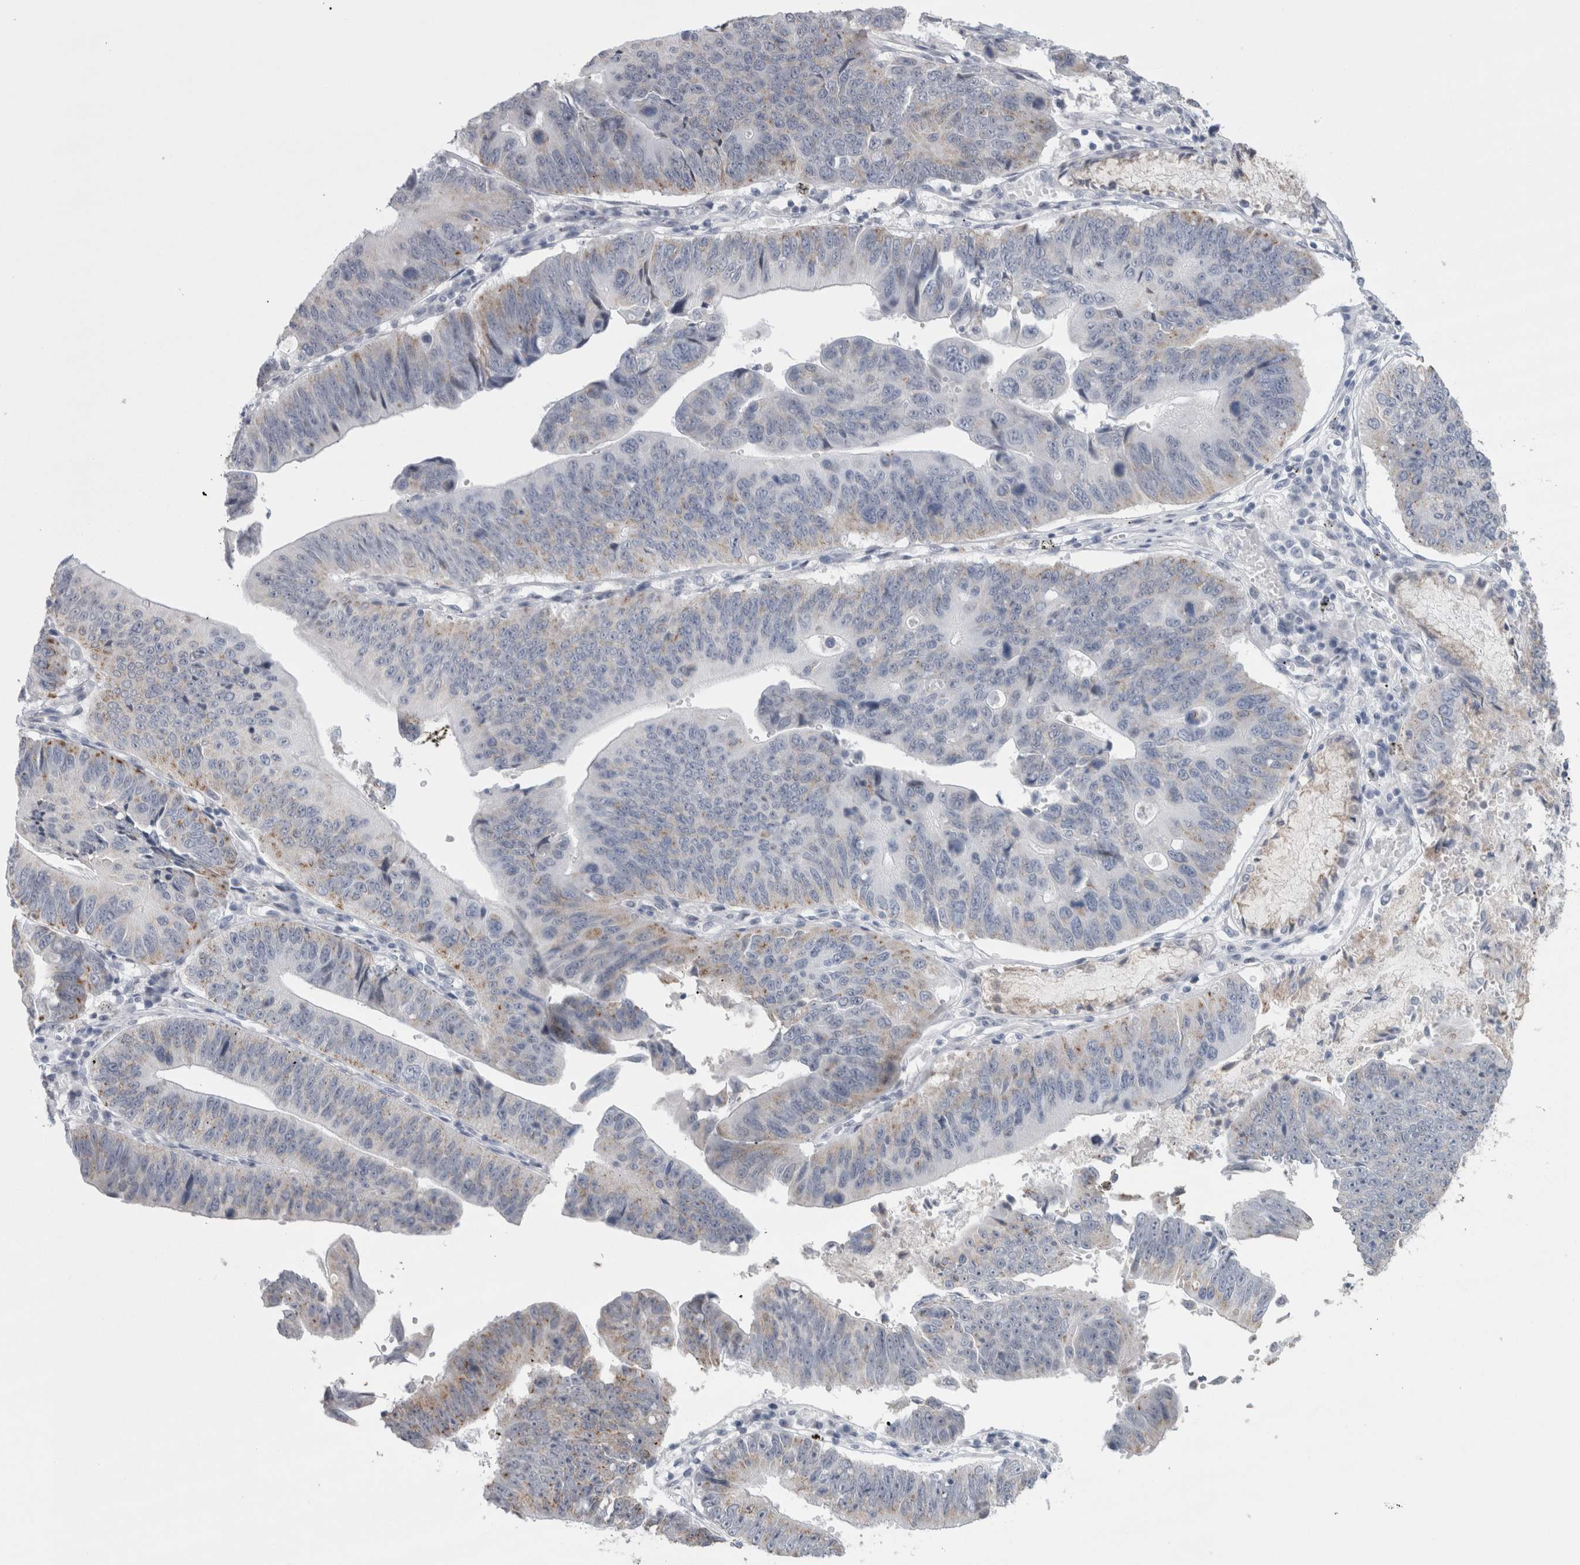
{"staining": {"intensity": "weak", "quantity": "<25%", "location": "cytoplasmic/membranous"}, "tissue": "stomach cancer", "cell_type": "Tumor cells", "image_type": "cancer", "snomed": [{"axis": "morphology", "description": "Adenocarcinoma, NOS"}, {"axis": "topography", "description": "Stomach"}], "caption": "Immunohistochemistry image of human stomach cancer (adenocarcinoma) stained for a protein (brown), which displays no staining in tumor cells.", "gene": "PLIN1", "patient": {"sex": "male", "age": 59}}